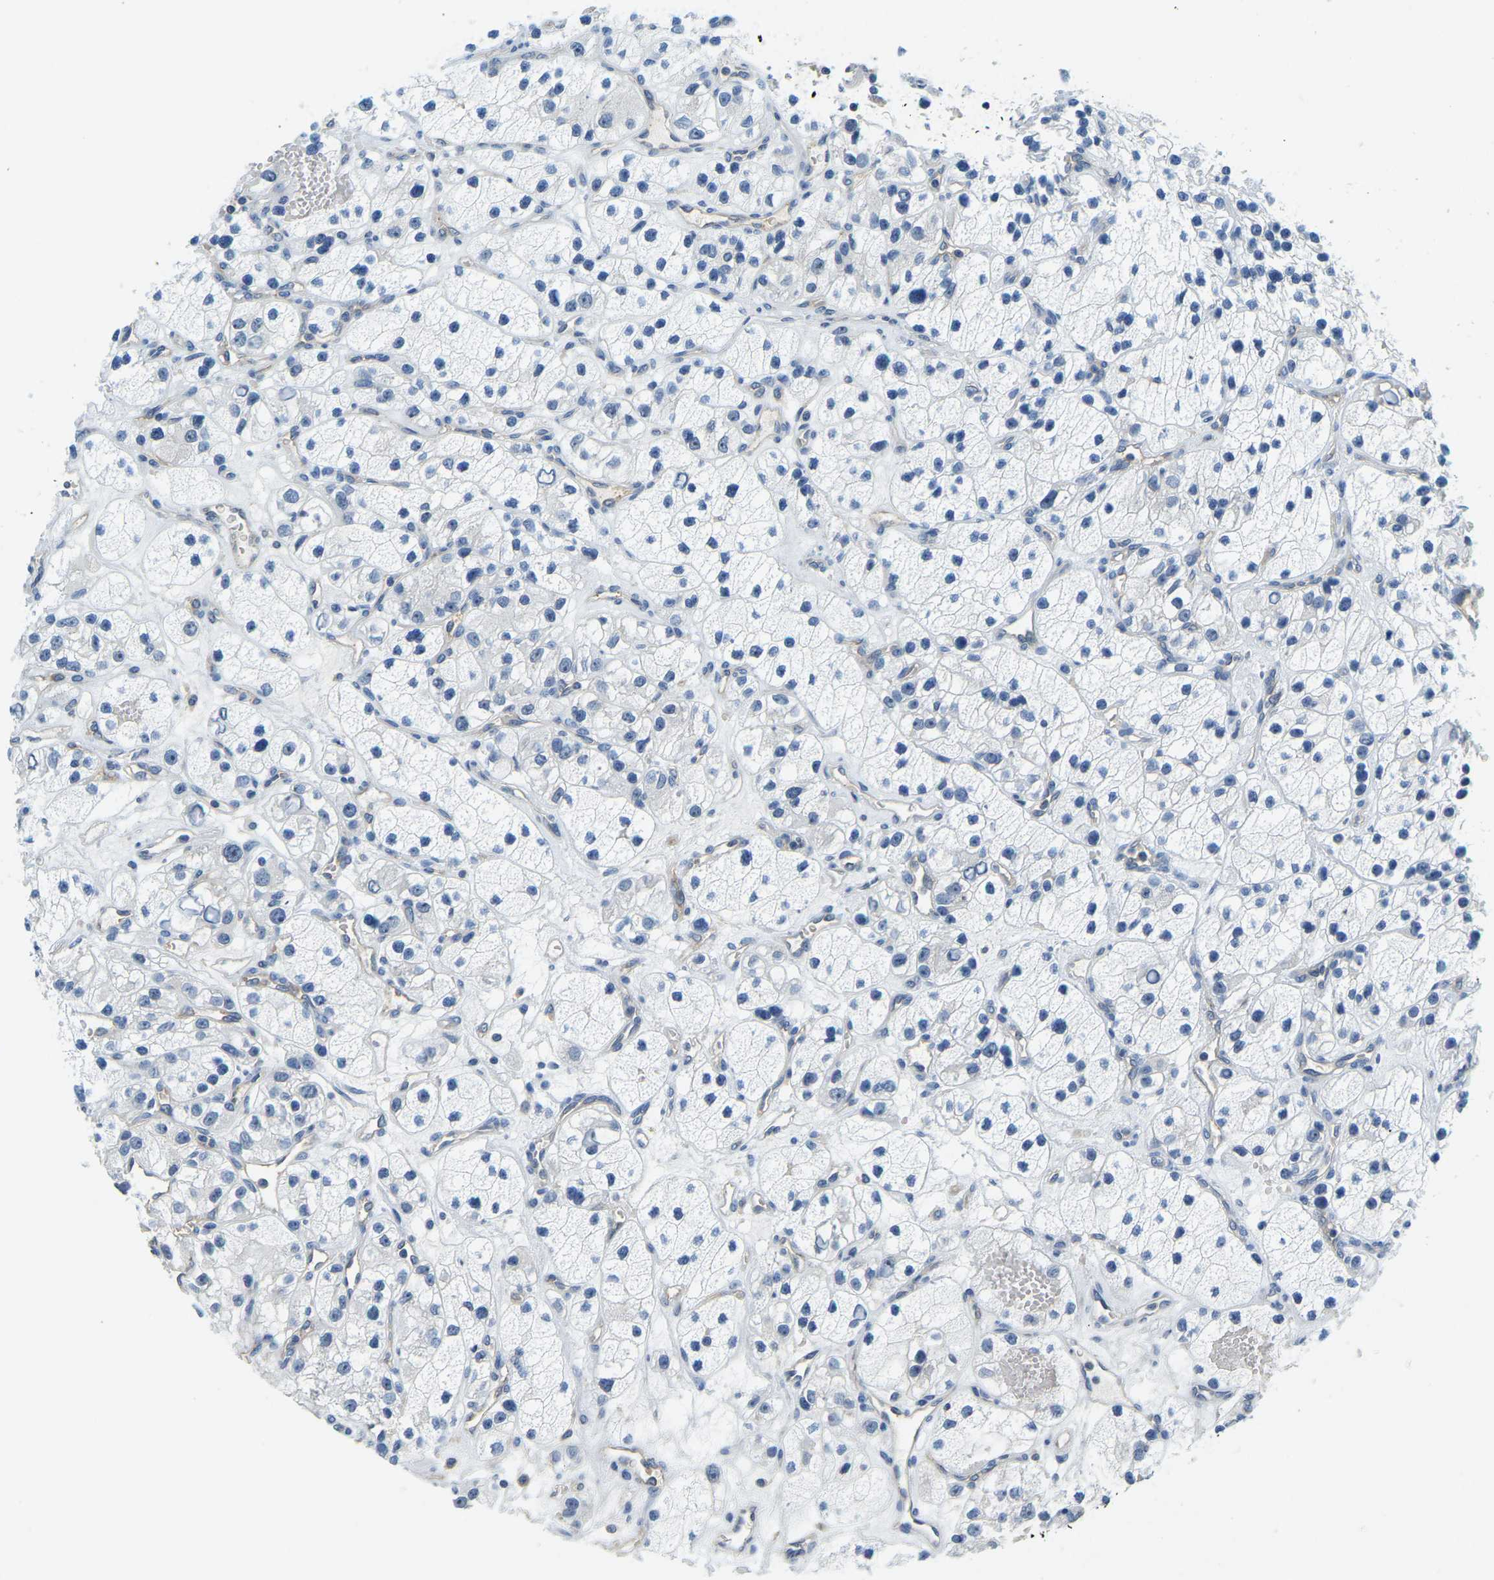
{"staining": {"intensity": "negative", "quantity": "none", "location": "none"}, "tissue": "renal cancer", "cell_type": "Tumor cells", "image_type": "cancer", "snomed": [{"axis": "morphology", "description": "Adenocarcinoma, NOS"}, {"axis": "topography", "description": "Kidney"}], "caption": "There is no significant expression in tumor cells of renal cancer.", "gene": "RRP1", "patient": {"sex": "female", "age": 57}}